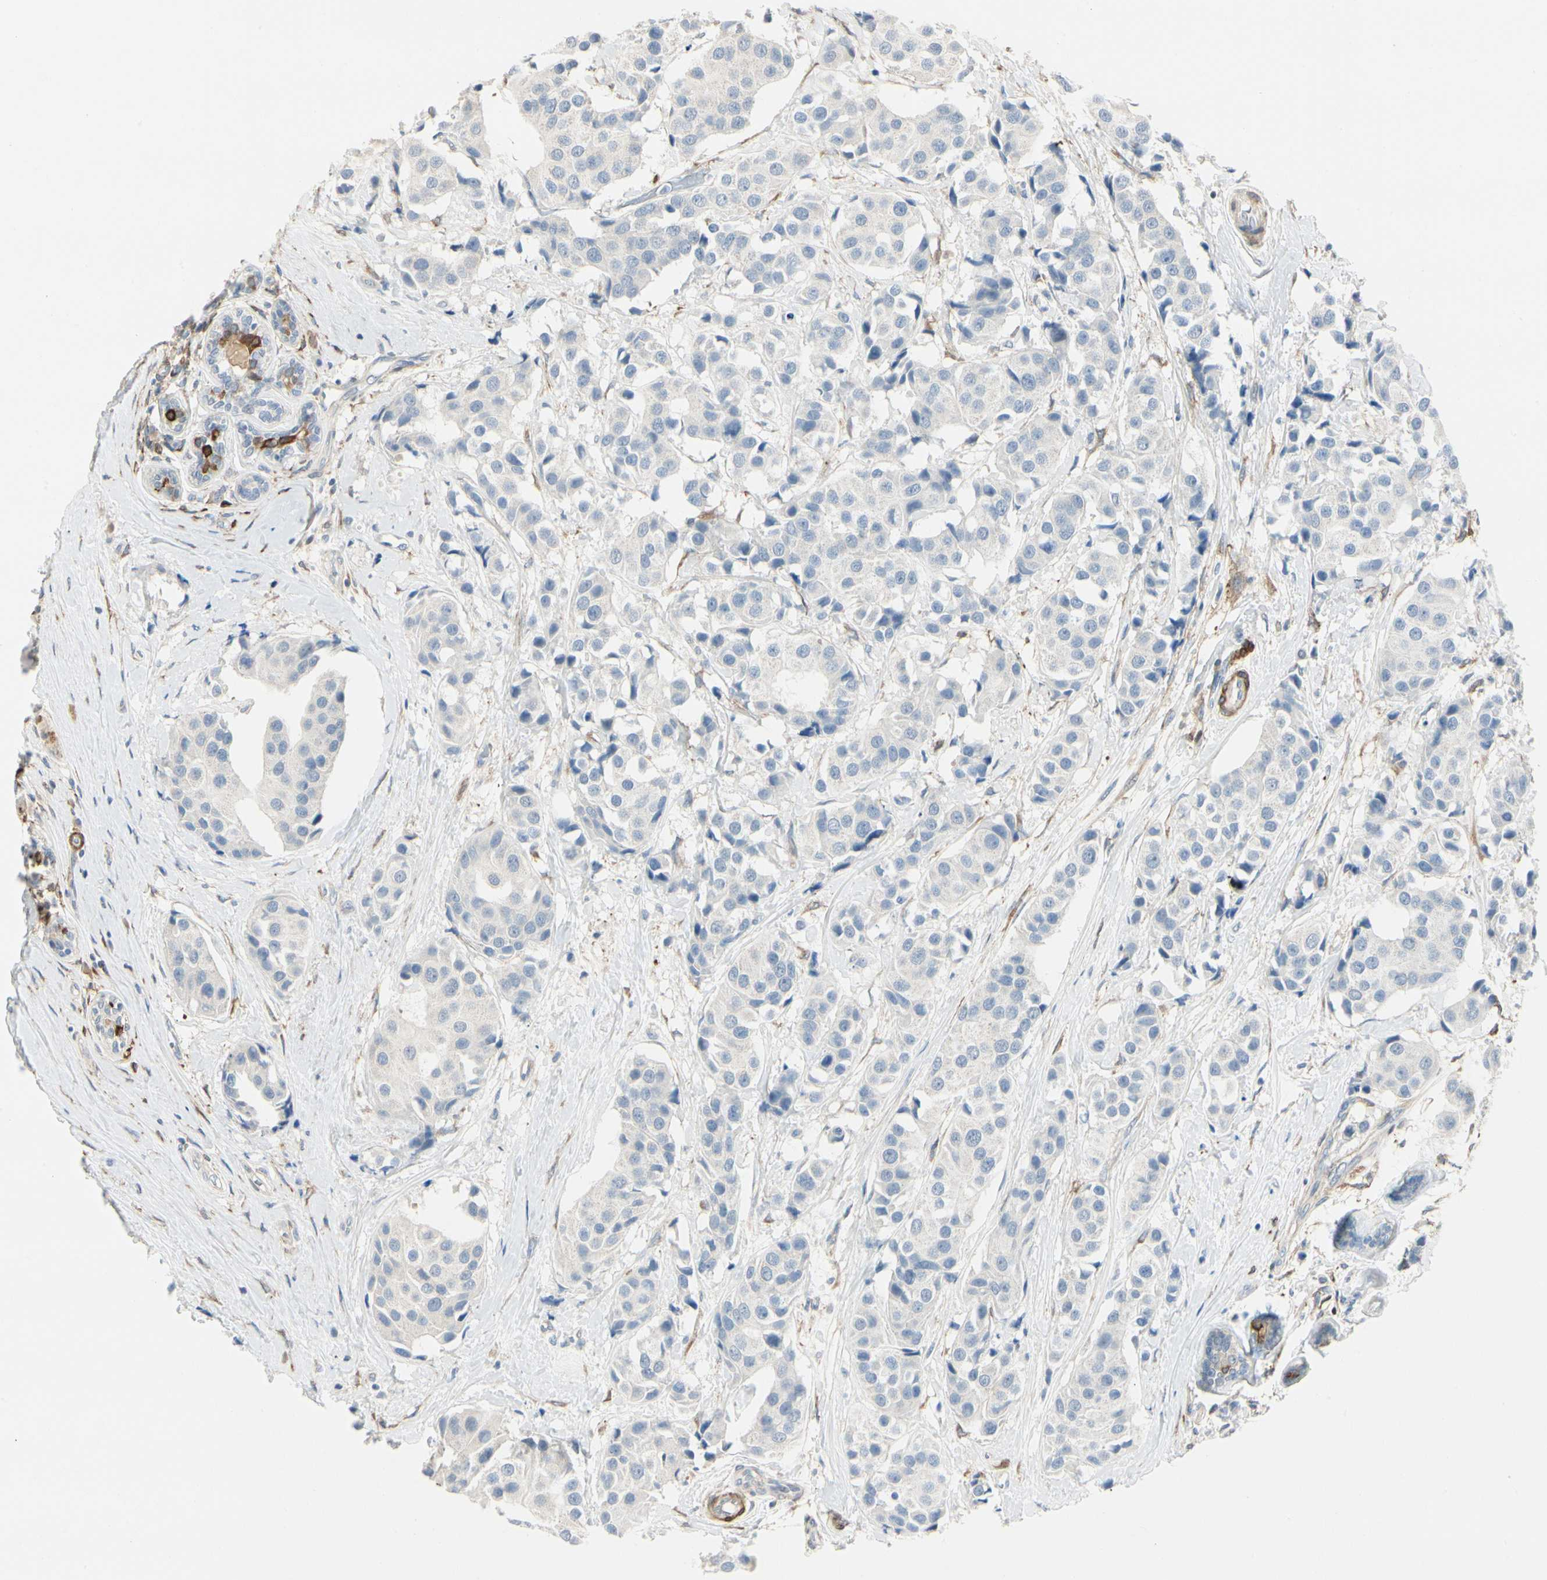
{"staining": {"intensity": "negative", "quantity": "none", "location": "none"}, "tissue": "breast cancer", "cell_type": "Tumor cells", "image_type": "cancer", "snomed": [{"axis": "morphology", "description": "Normal tissue, NOS"}, {"axis": "morphology", "description": "Duct carcinoma"}, {"axis": "topography", "description": "Breast"}], "caption": "Tumor cells show no significant positivity in breast cancer (intraductal carcinoma).", "gene": "AMPH", "patient": {"sex": "female", "age": 39}}